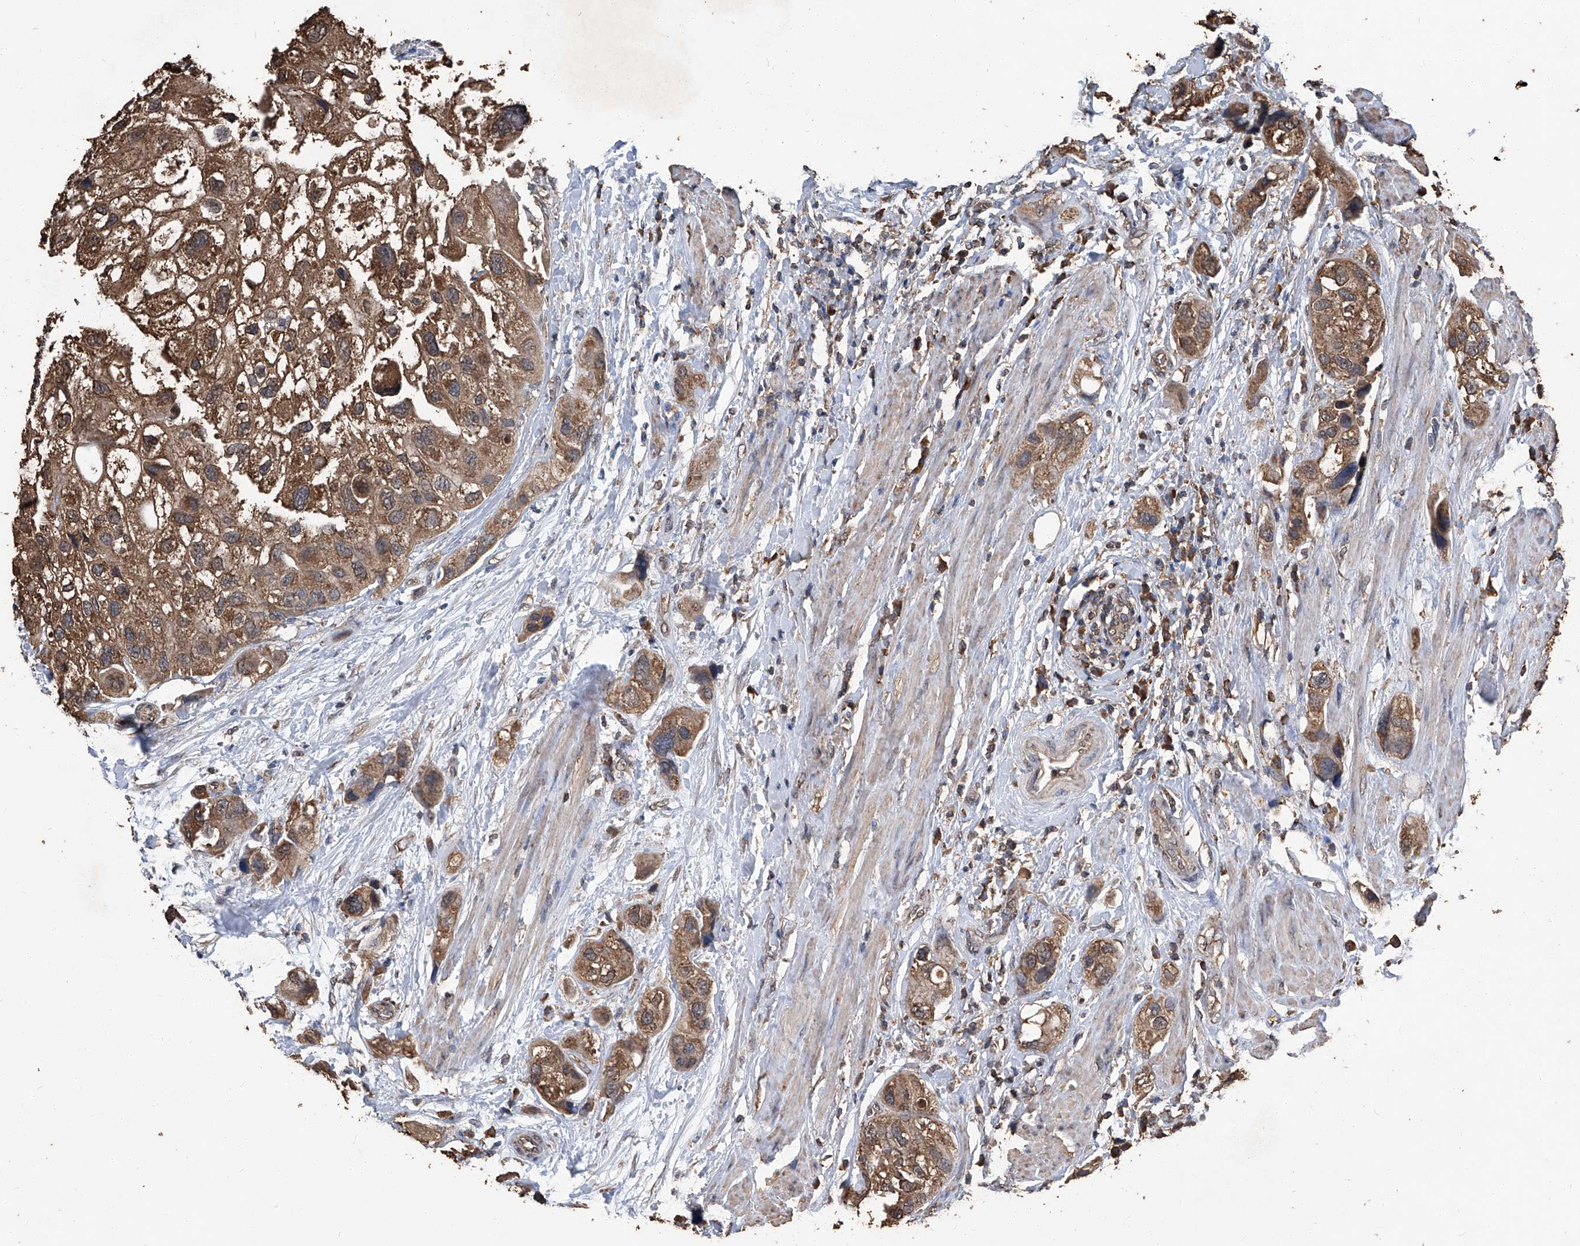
{"staining": {"intensity": "moderate", "quantity": ">75%", "location": "cytoplasmic/membranous"}, "tissue": "urothelial cancer", "cell_type": "Tumor cells", "image_type": "cancer", "snomed": [{"axis": "morphology", "description": "Urothelial carcinoma, High grade"}, {"axis": "topography", "description": "Urinary bladder"}], "caption": "Moderate cytoplasmic/membranous positivity for a protein is present in about >75% of tumor cells of urothelial carcinoma (high-grade) using immunohistochemistry.", "gene": "STARD7", "patient": {"sex": "female", "age": 64}}